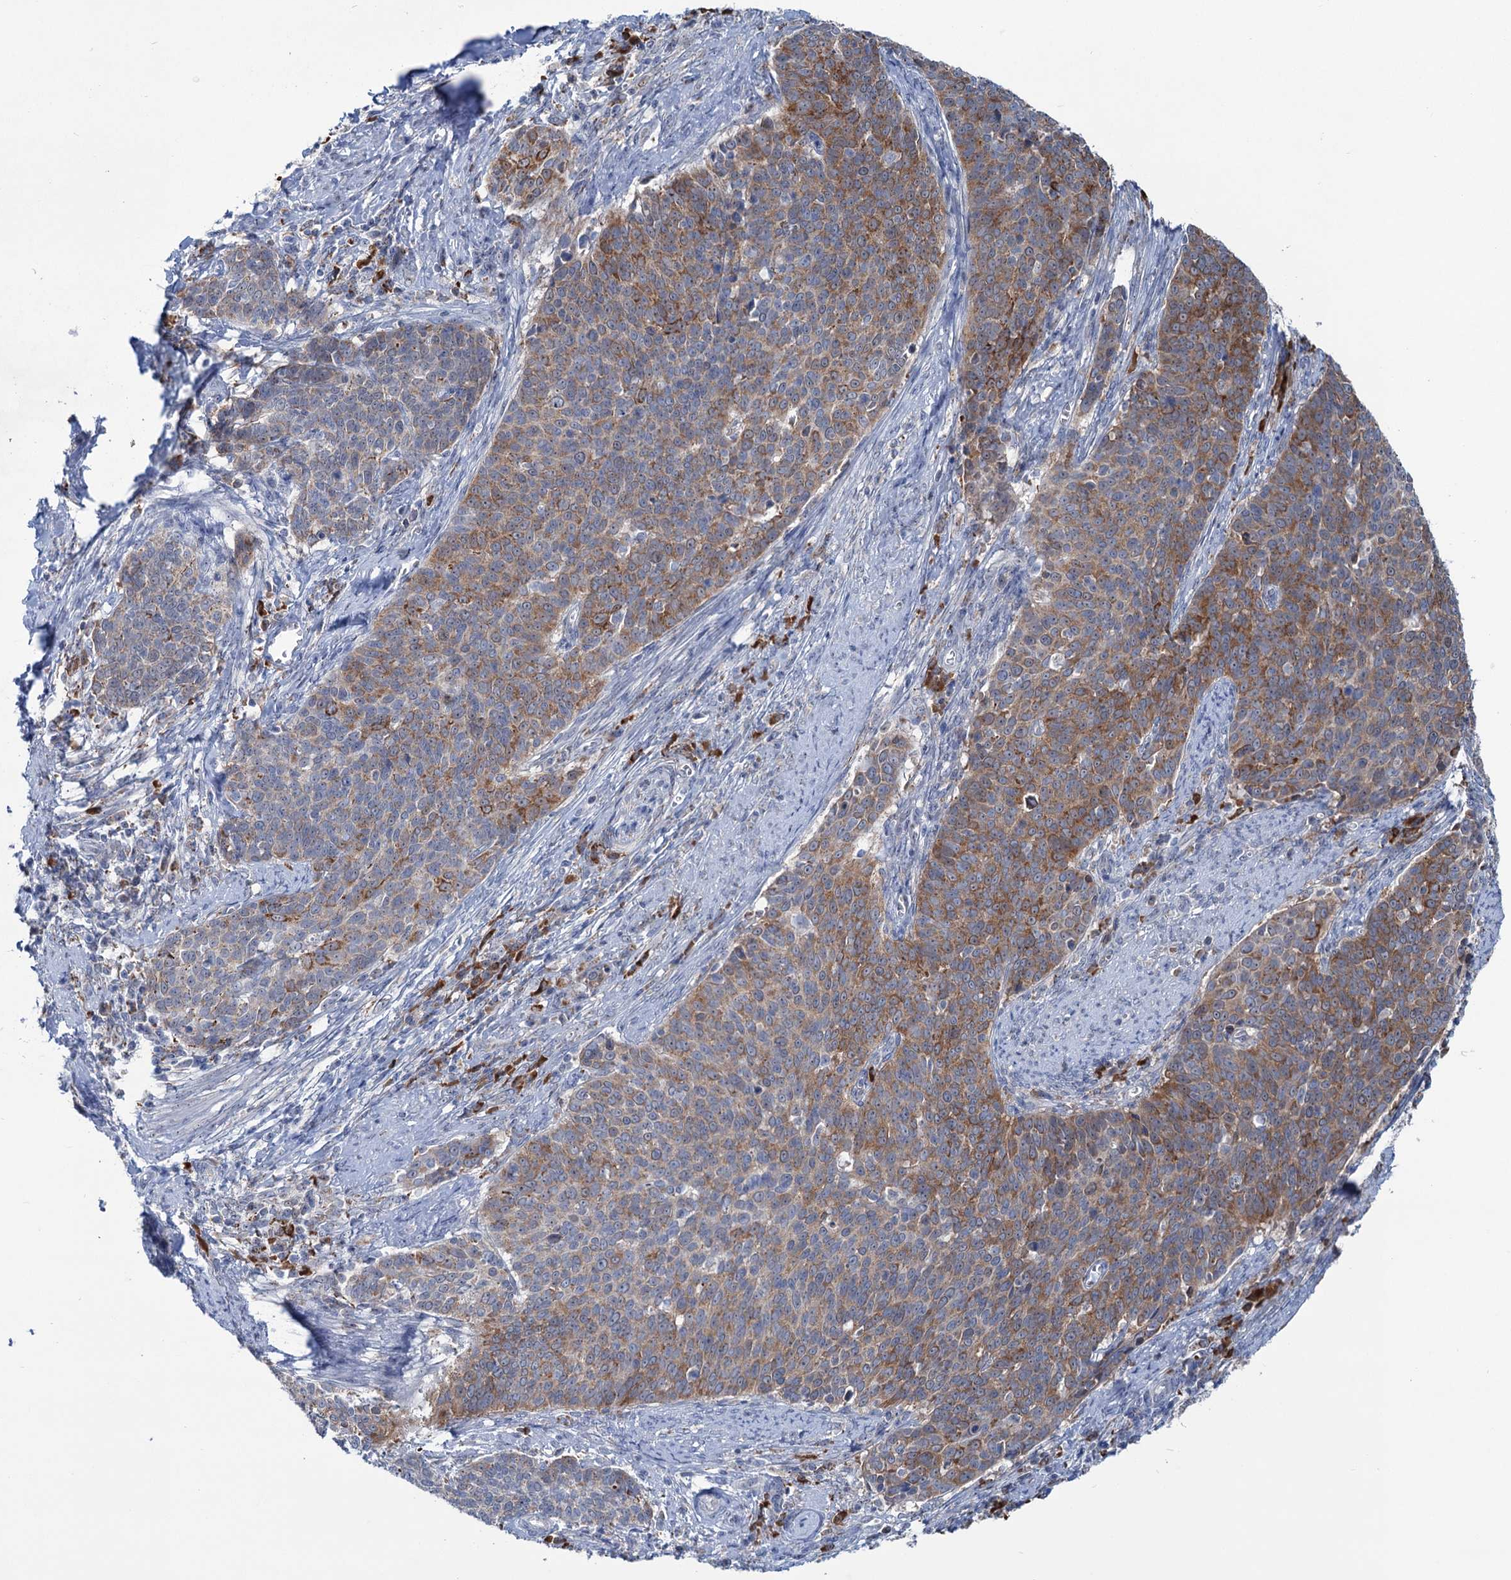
{"staining": {"intensity": "moderate", "quantity": ">75%", "location": "cytoplasmic/membranous"}, "tissue": "cervical cancer", "cell_type": "Tumor cells", "image_type": "cancer", "snomed": [{"axis": "morphology", "description": "Squamous cell carcinoma, NOS"}, {"axis": "topography", "description": "Cervix"}], "caption": "Cervical squamous cell carcinoma stained for a protein demonstrates moderate cytoplasmic/membranous positivity in tumor cells. The staining is performed using DAB (3,3'-diaminobenzidine) brown chromogen to label protein expression. The nuclei are counter-stained blue using hematoxylin.", "gene": "LPIN1", "patient": {"sex": "female", "age": 39}}